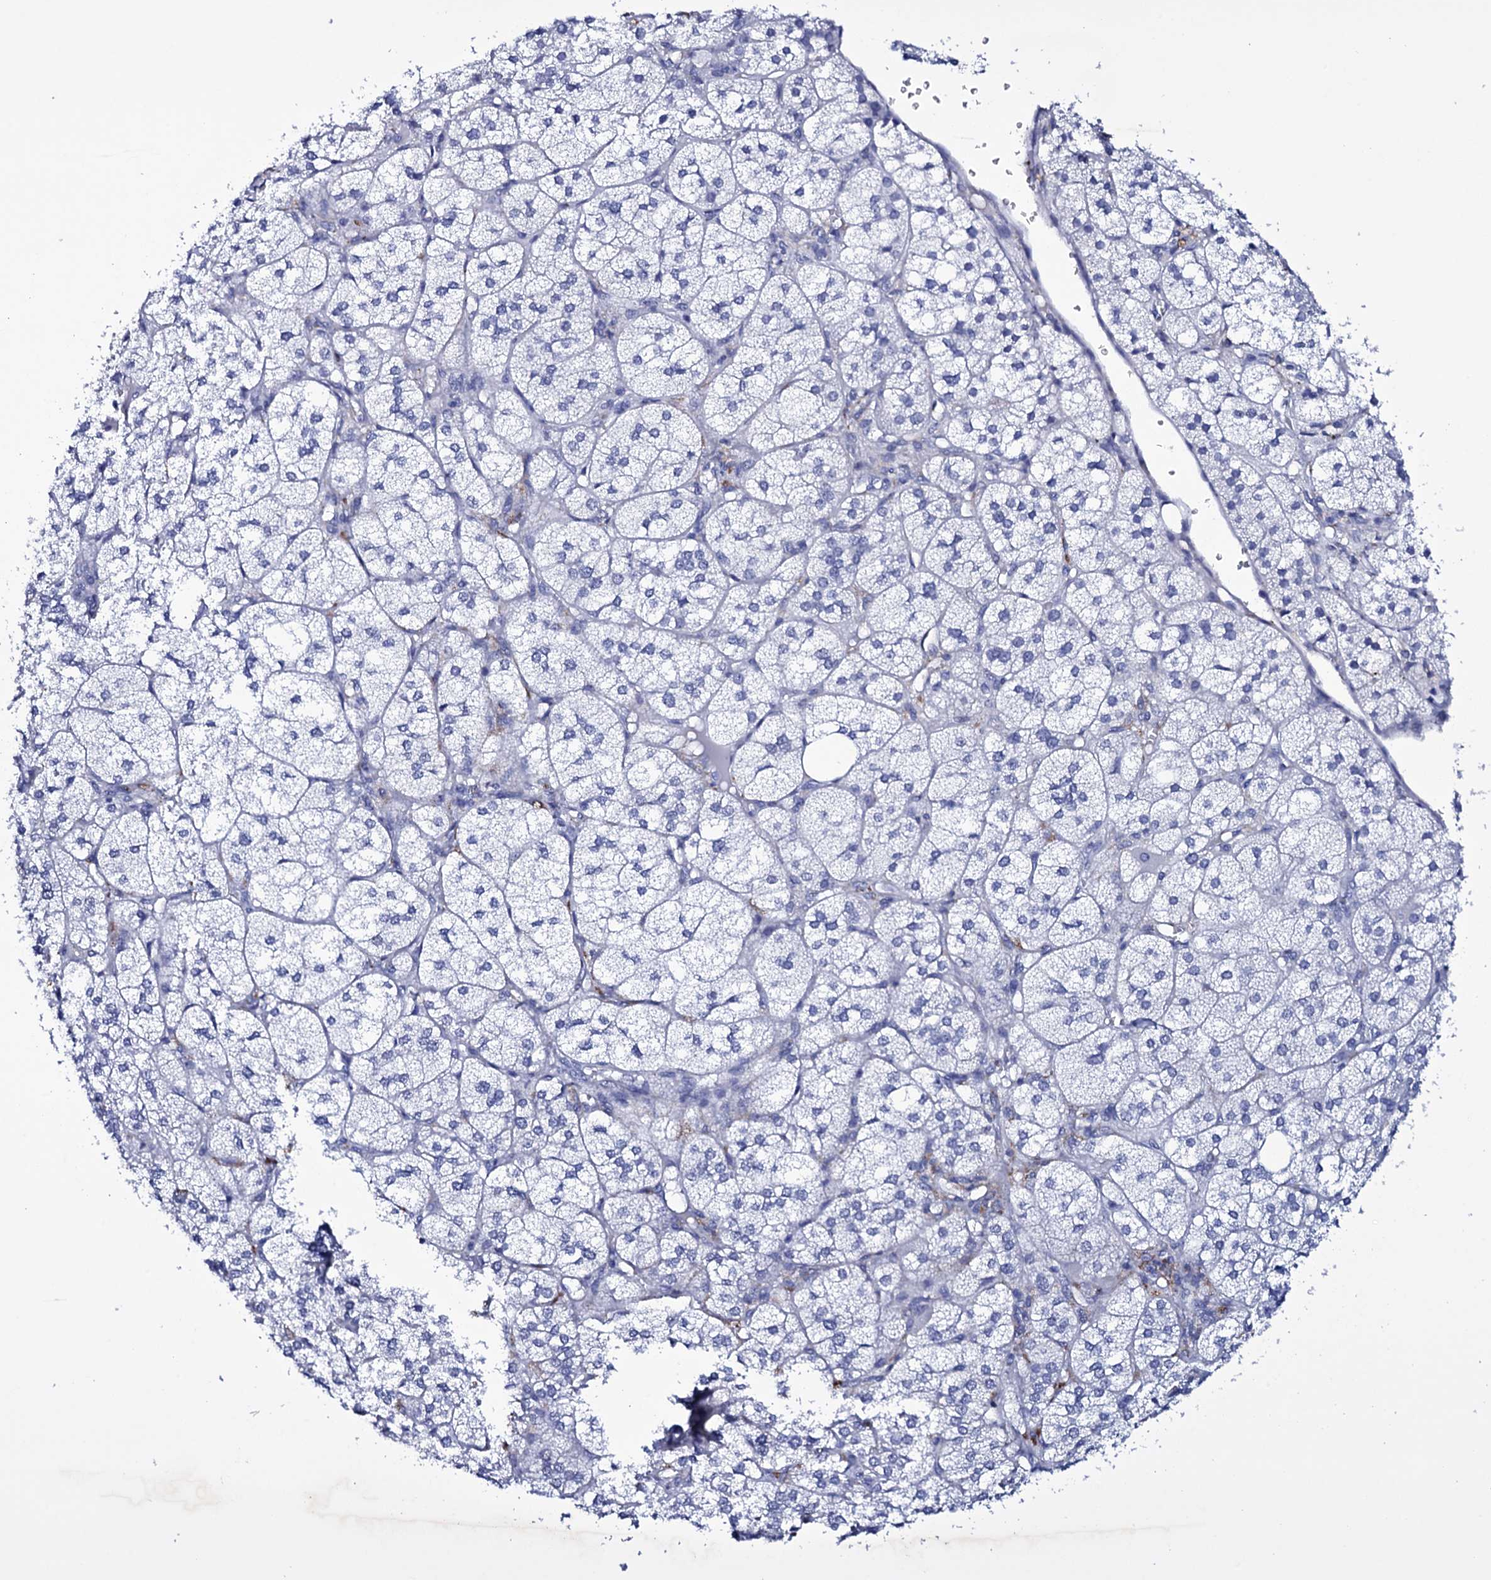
{"staining": {"intensity": "negative", "quantity": "none", "location": "none"}, "tissue": "adrenal gland", "cell_type": "Glandular cells", "image_type": "normal", "snomed": [{"axis": "morphology", "description": "Normal tissue, NOS"}, {"axis": "topography", "description": "Adrenal gland"}], "caption": "Protein analysis of benign adrenal gland reveals no significant positivity in glandular cells. Brightfield microscopy of immunohistochemistry stained with DAB (3,3'-diaminobenzidine) (brown) and hematoxylin (blue), captured at high magnification.", "gene": "ITPRID2", "patient": {"sex": "female", "age": 61}}